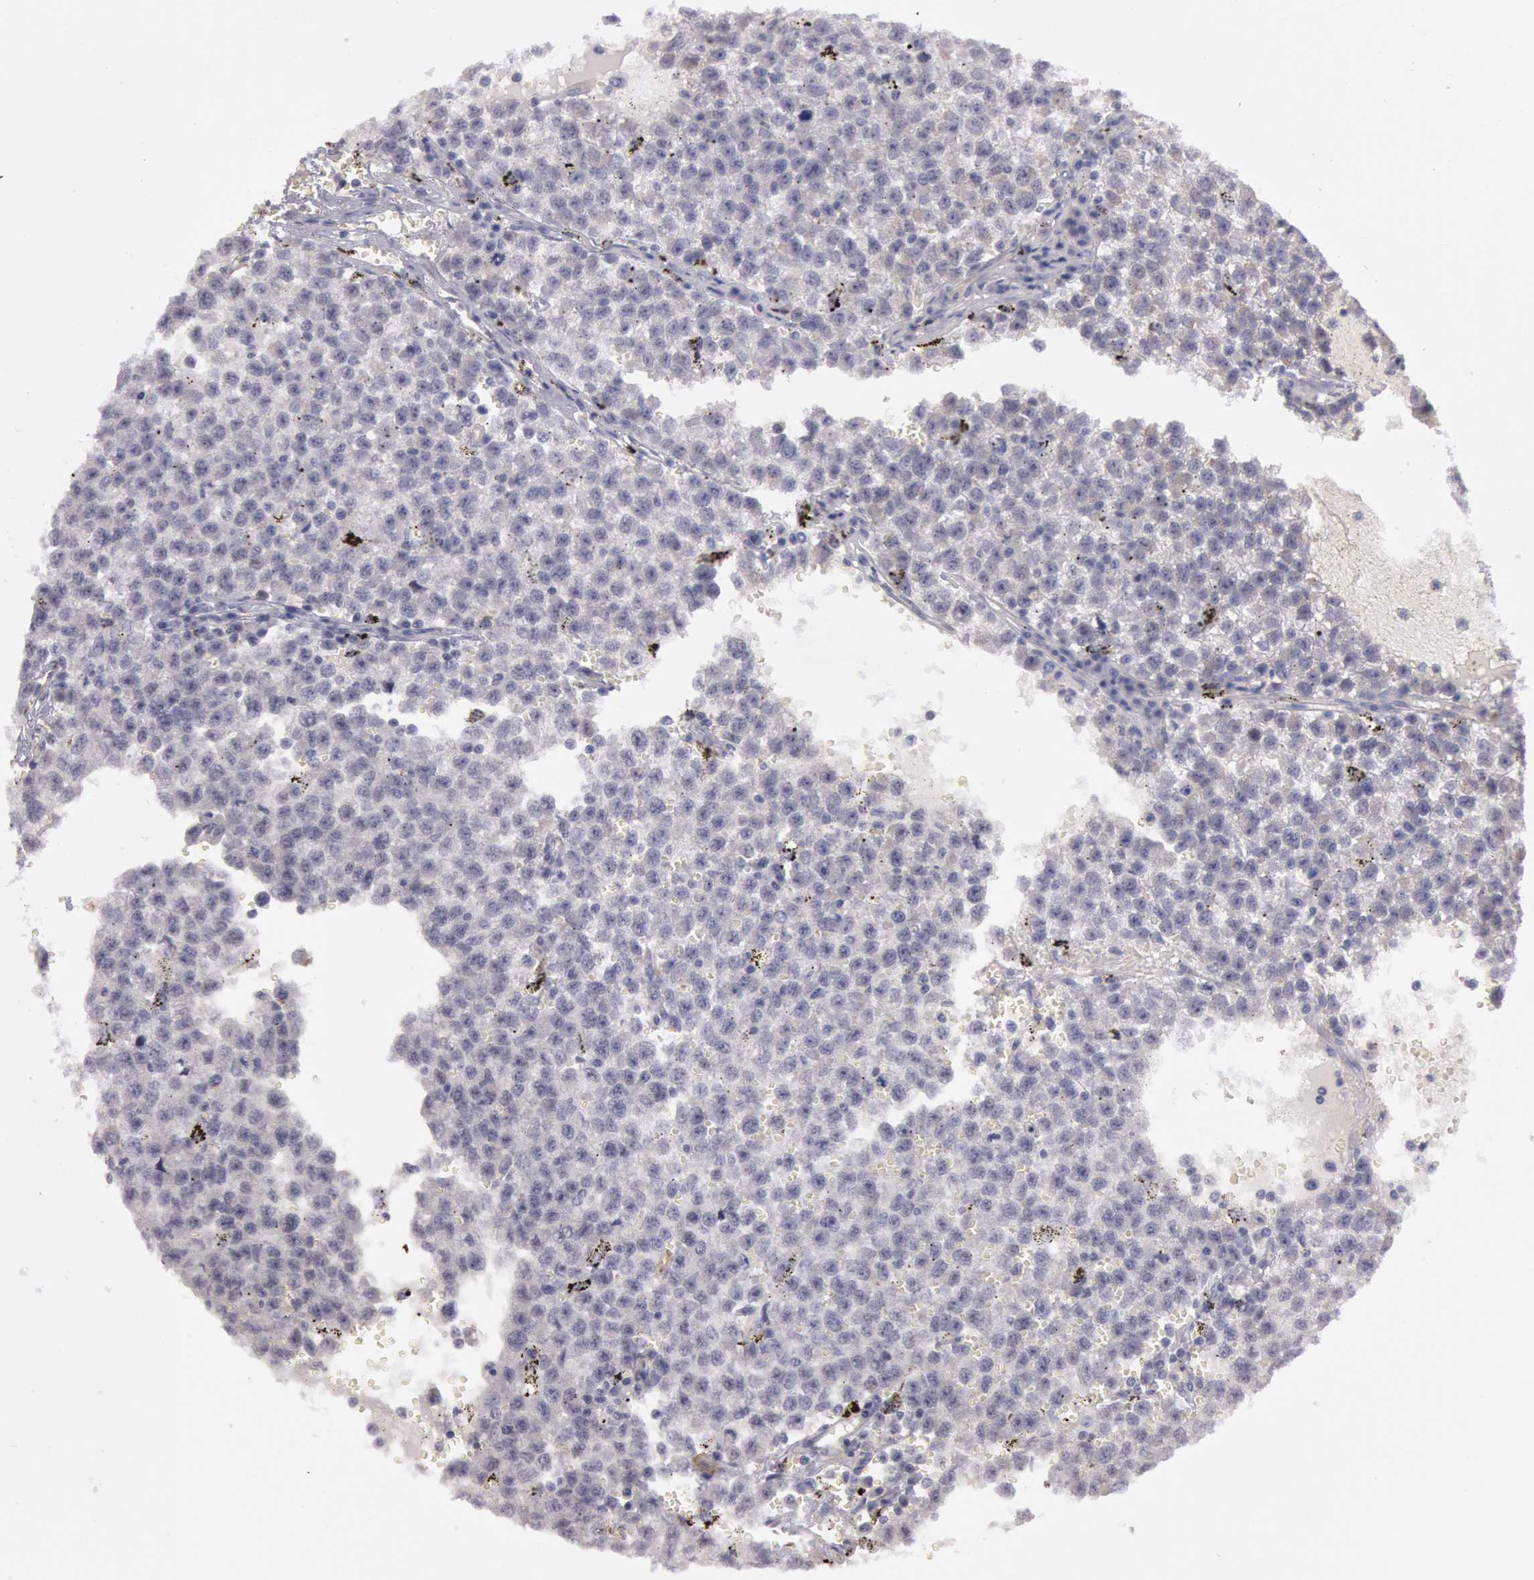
{"staining": {"intensity": "weak", "quantity": "25%-75%", "location": "cytoplasmic/membranous"}, "tissue": "testis cancer", "cell_type": "Tumor cells", "image_type": "cancer", "snomed": [{"axis": "morphology", "description": "Seminoma, NOS"}, {"axis": "topography", "description": "Testis"}], "caption": "Human seminoma (testis) stained with a brown dye demonstrates weak cytoplasmic/membranous positive staining in approximately 25%-75% of tumor cells.", "gene": "TRIB2", "patient": {"sex": "male", "age": 35}}